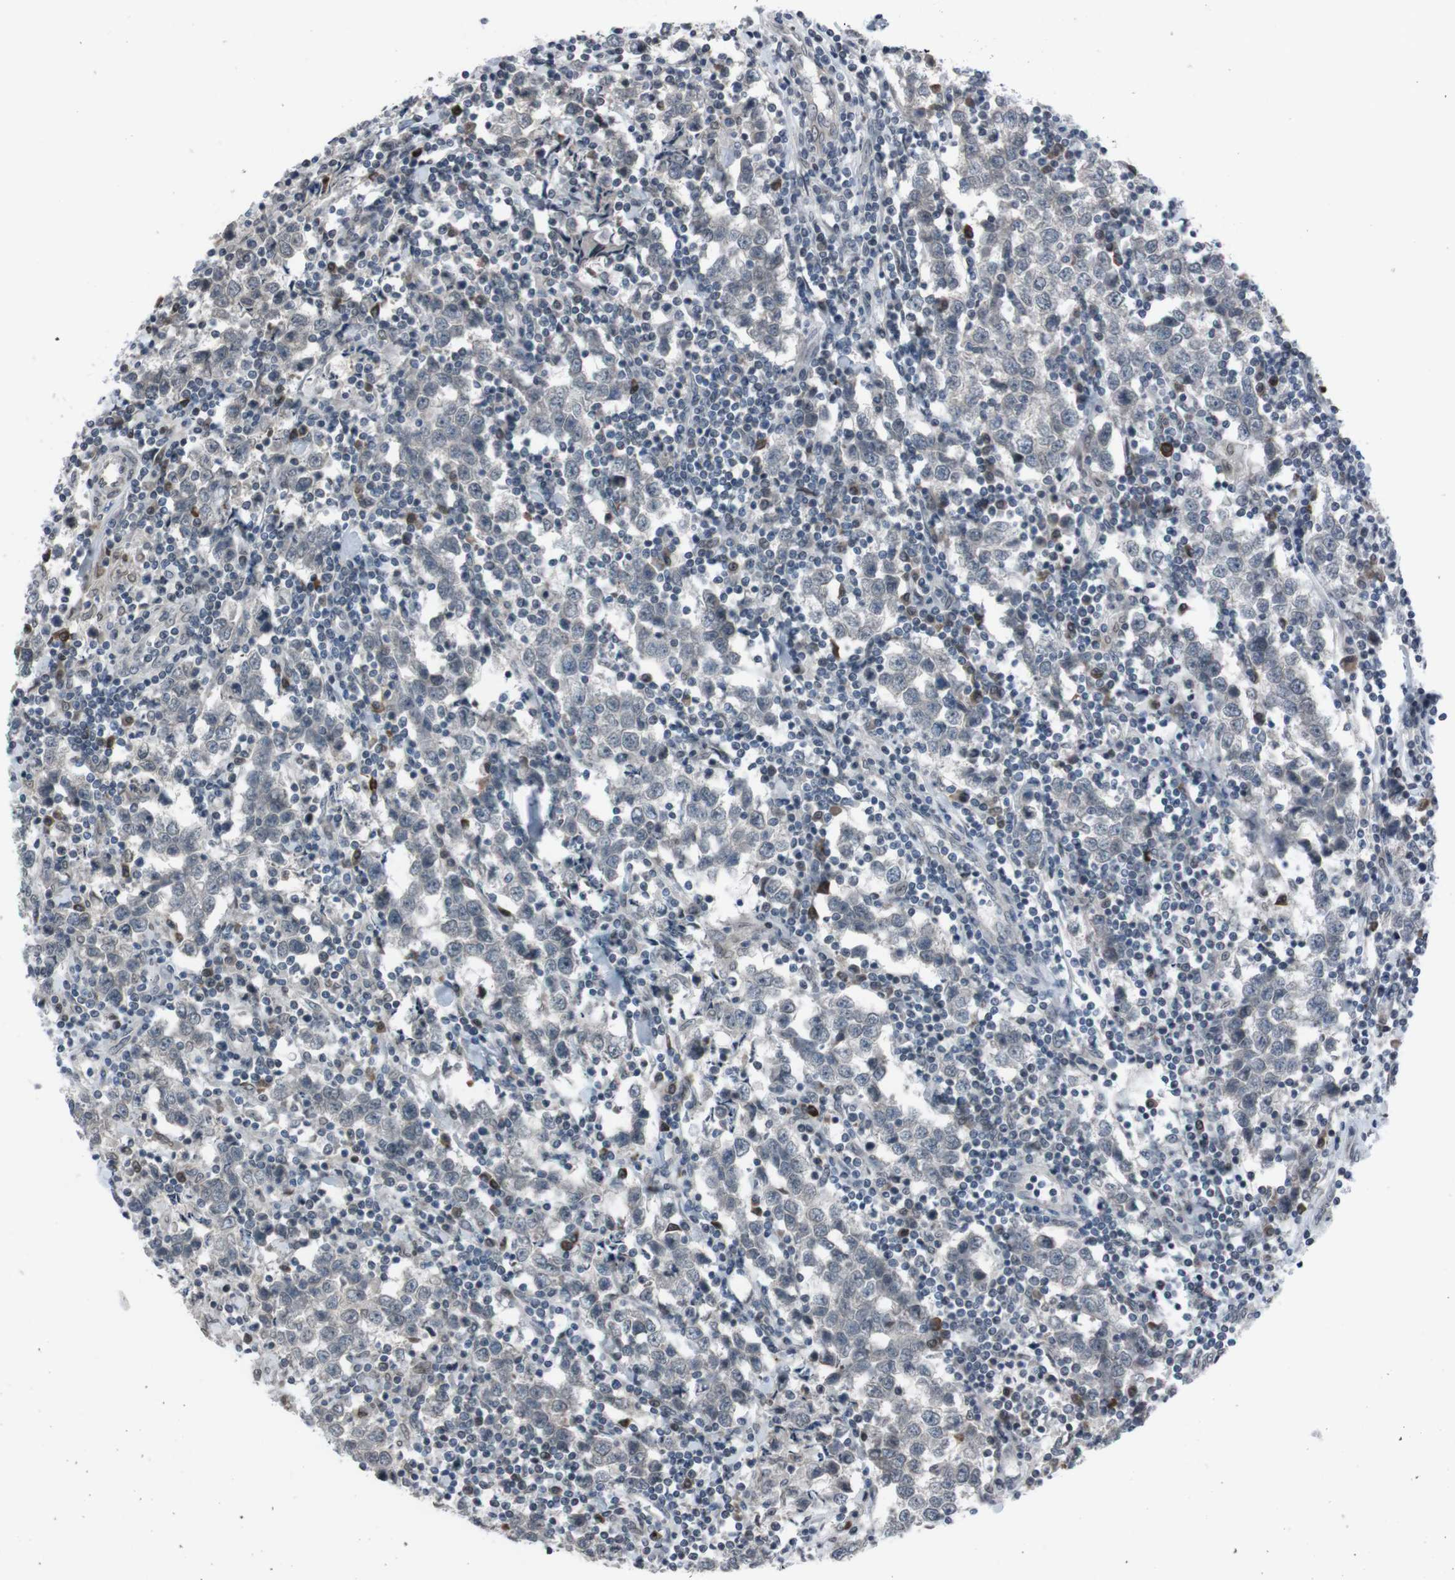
{"staining": {"intensity": "negative", "quantity": "none", "location": "none"}, "tissue": "testis cancer", "cell_type": "Tumor cells", "image_type": "cancer", "snomed": [{"axis": "morphology", "description": "Seminoma, NOS"}, {"axis": "morphology", "description": "Carcinoma, Embryonal, NOS"}, {"axis": "topography", "description": "Testis"}], "caption": "A micrograph of human embryonal carcinoma (testis) is negative for staining in tumor cells.", "gene": "SS18L1", "patient": {"sex": "male", "age": 36}}